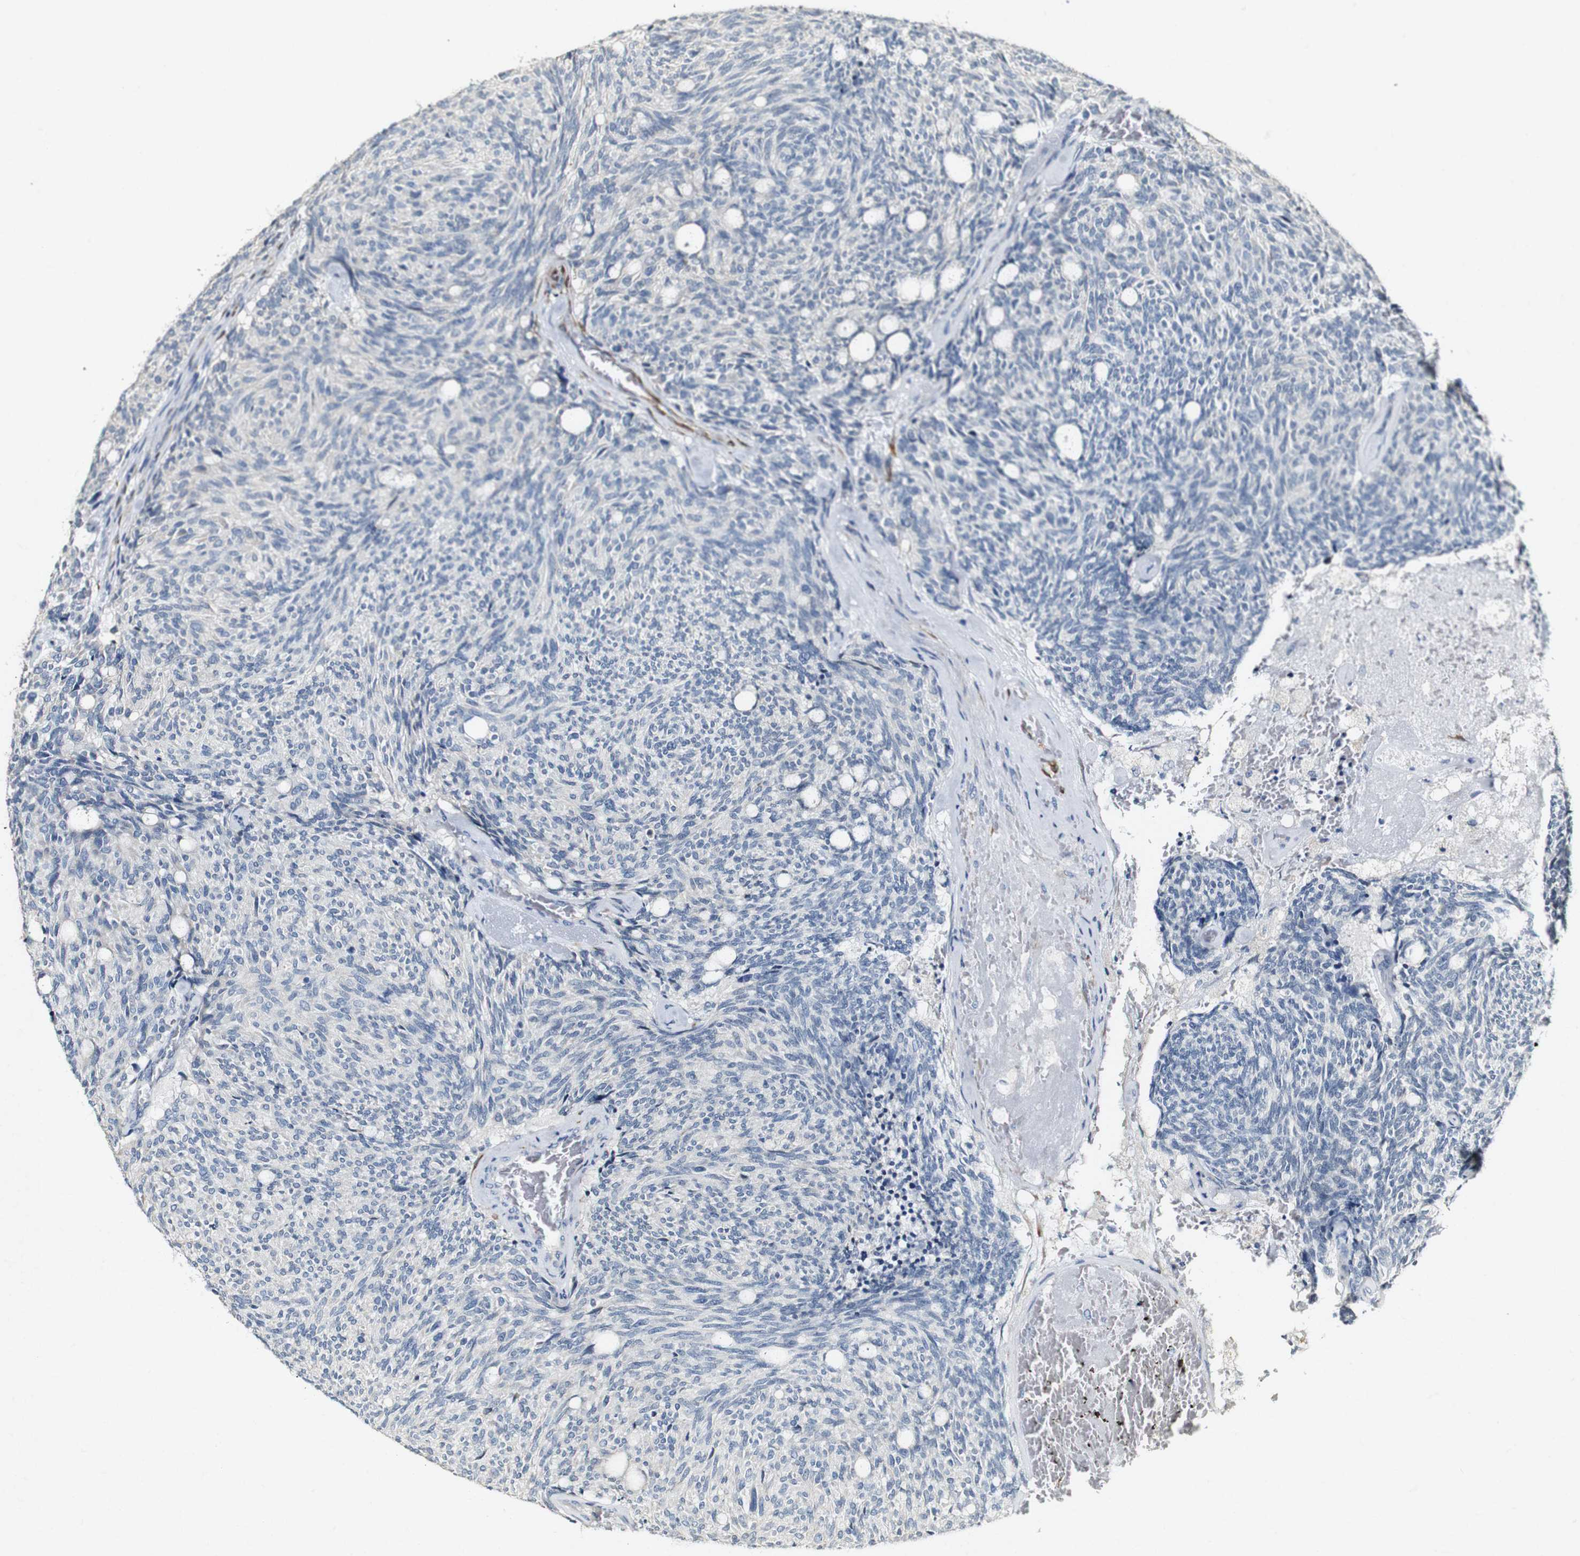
{"staining": {"intensity": "negative", "quantity": "none", "location": "none"}, "tissue": "carcinoid", "cell_type": "Tumor cells", "image_type": "cancer", "snomed": [{"axis": "morphology", "description": "Carcinoid, malignant, NOS"}, {"axis": "topography", "description": "Pancreas"}], "caption": "Human carcinoid stained for a protein using immunohistochemistry shows no expression in tumor cells.", "gene": "FMO3", "patient": {"sex": "female", "age": 54}}